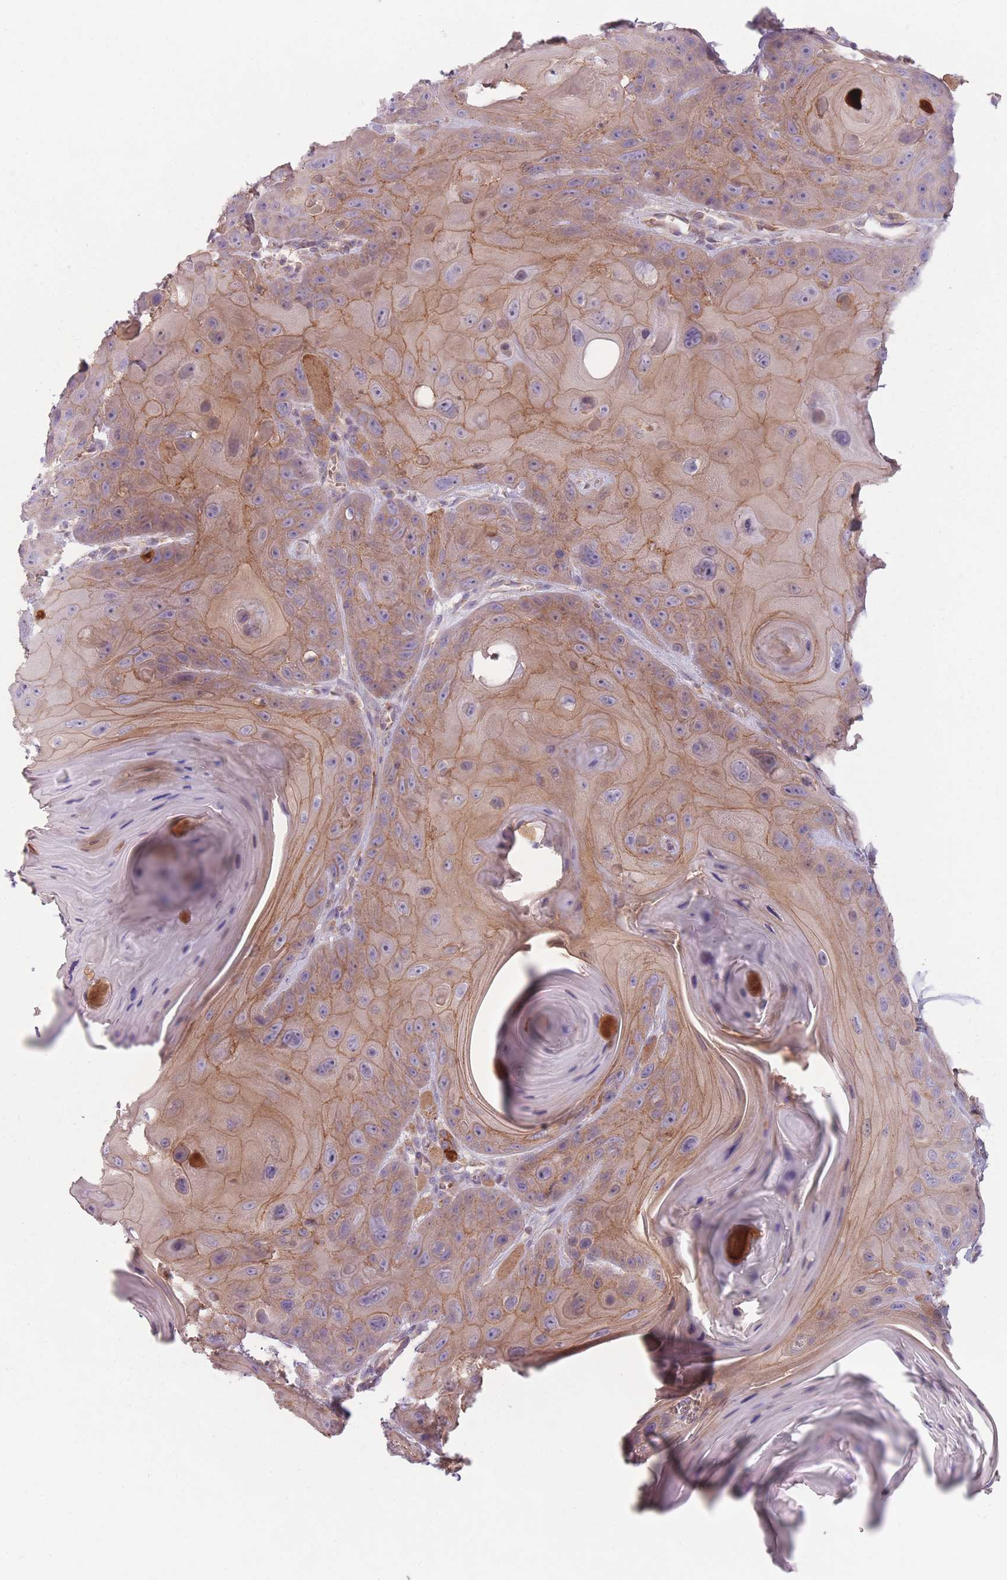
{"staining": {"intensity": "moderate", "quantity": "25%-75%", "location": "cytoplasmic/membranous"}, "tissue": "head and neck cancer", "cell_type": "Tumor cells", "image_type": "cancer", "snomed": [{"axis": "morphology", "description": "Squamous cell carcinoma, NOS"}, {"axis": "topography", "description": "Head-Neck"}], "caption": "Human head and neck cancer stained for a protein (brown) demonstrates moderate cytoplasmic/membranous positive positivity in approximately 25%-75% of tumor cells.", "gene": "NT5DC2", "patient": {"sex": "female", "age": 59}}